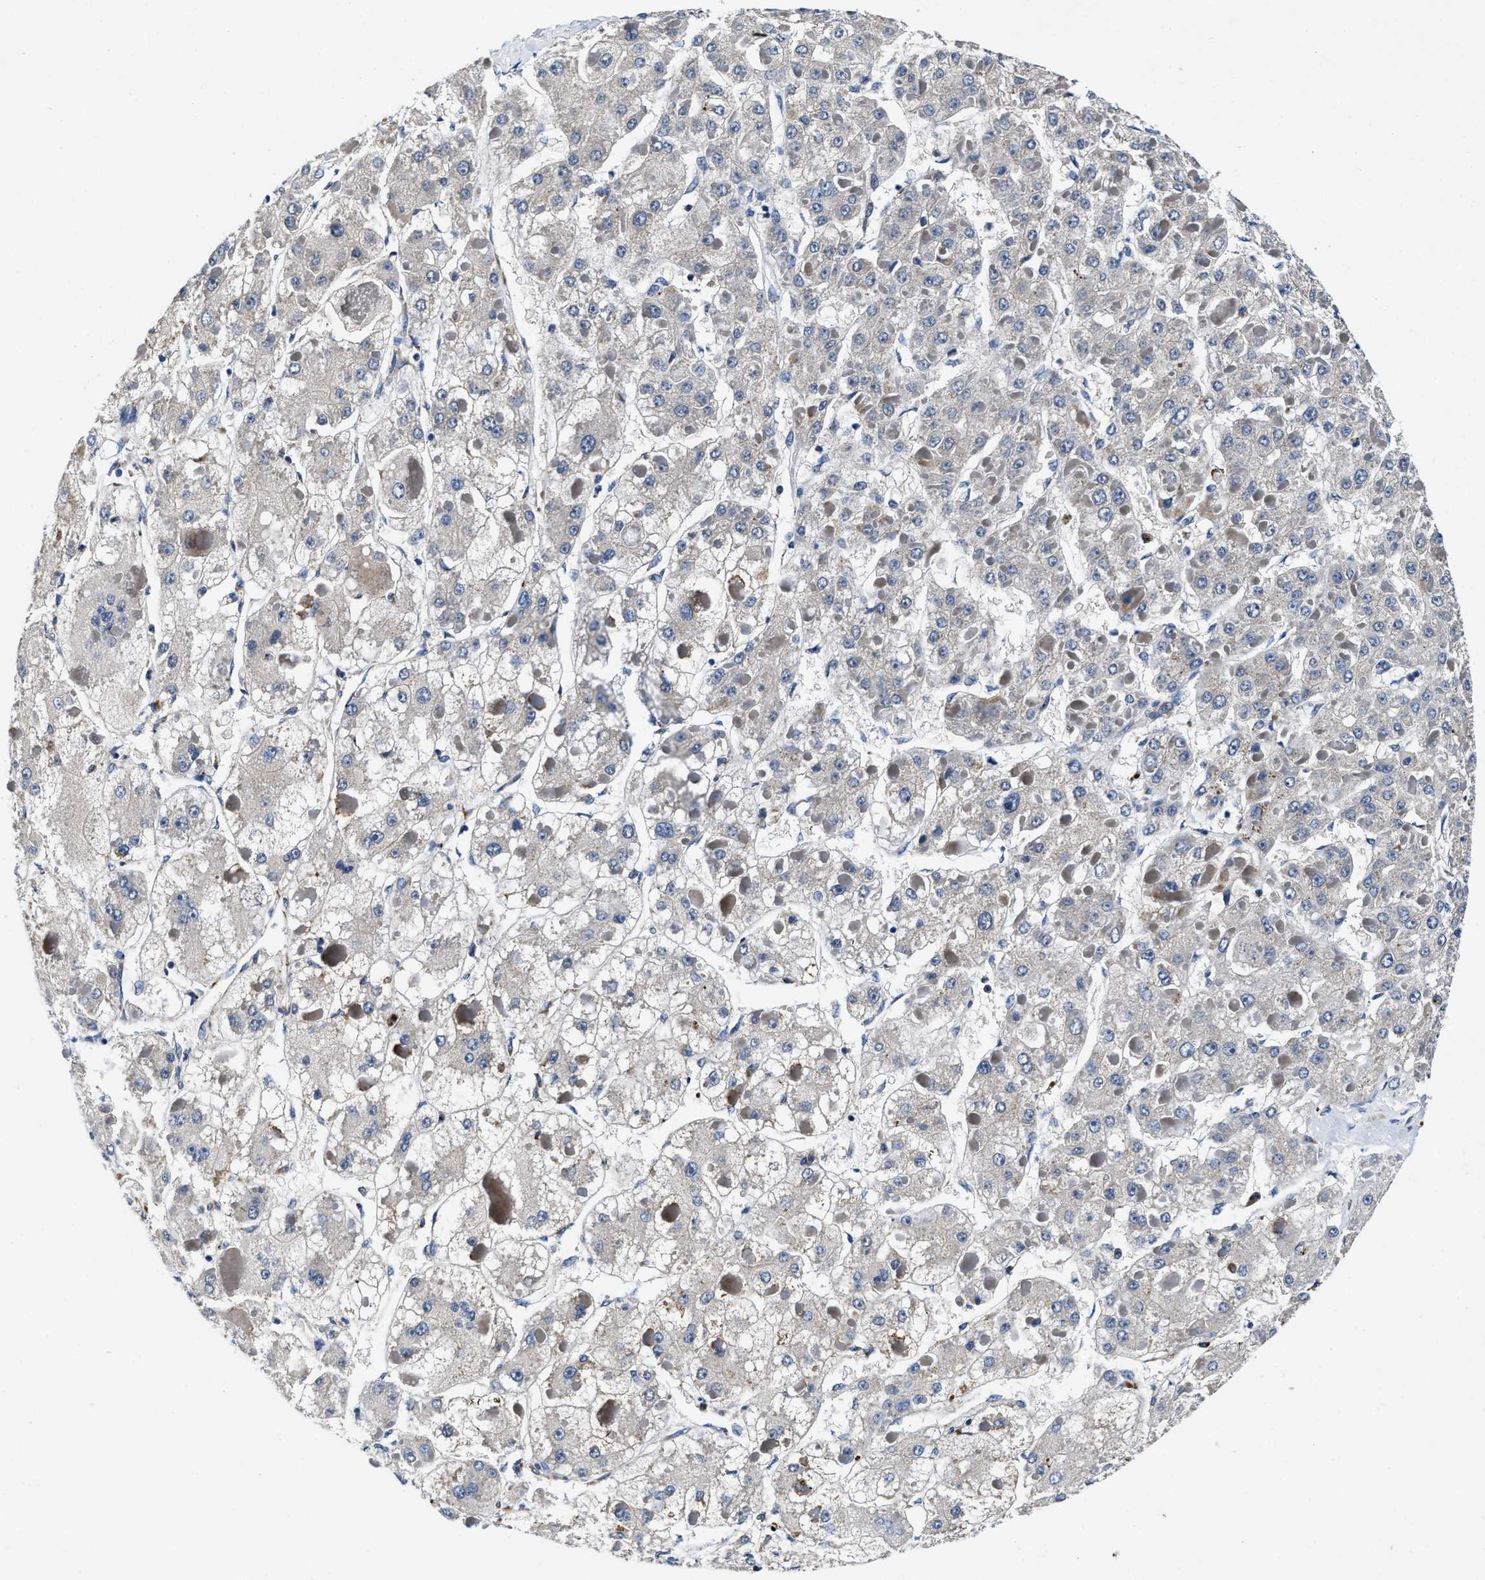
{"staining": {"intensity": "negative", "quantity": "none", "location": "none"}, "tissue": "liver cancer", "cell_type": "Tumor cells", "image_type": "cancer", "snomed": [{"axis": "morphology", "description": "Carcinoma, Hepatocellular, NOS"}, {"axis": "topography", "description": "Liver"}], "caption": "DAB (3,3'-diaminobenzidine) immunohistochemical staining of human liver cancer demonstrates no significant staining in tumor cells.", "gene": "C2orf66", "patient": {"sex": "female", "age": 73}}